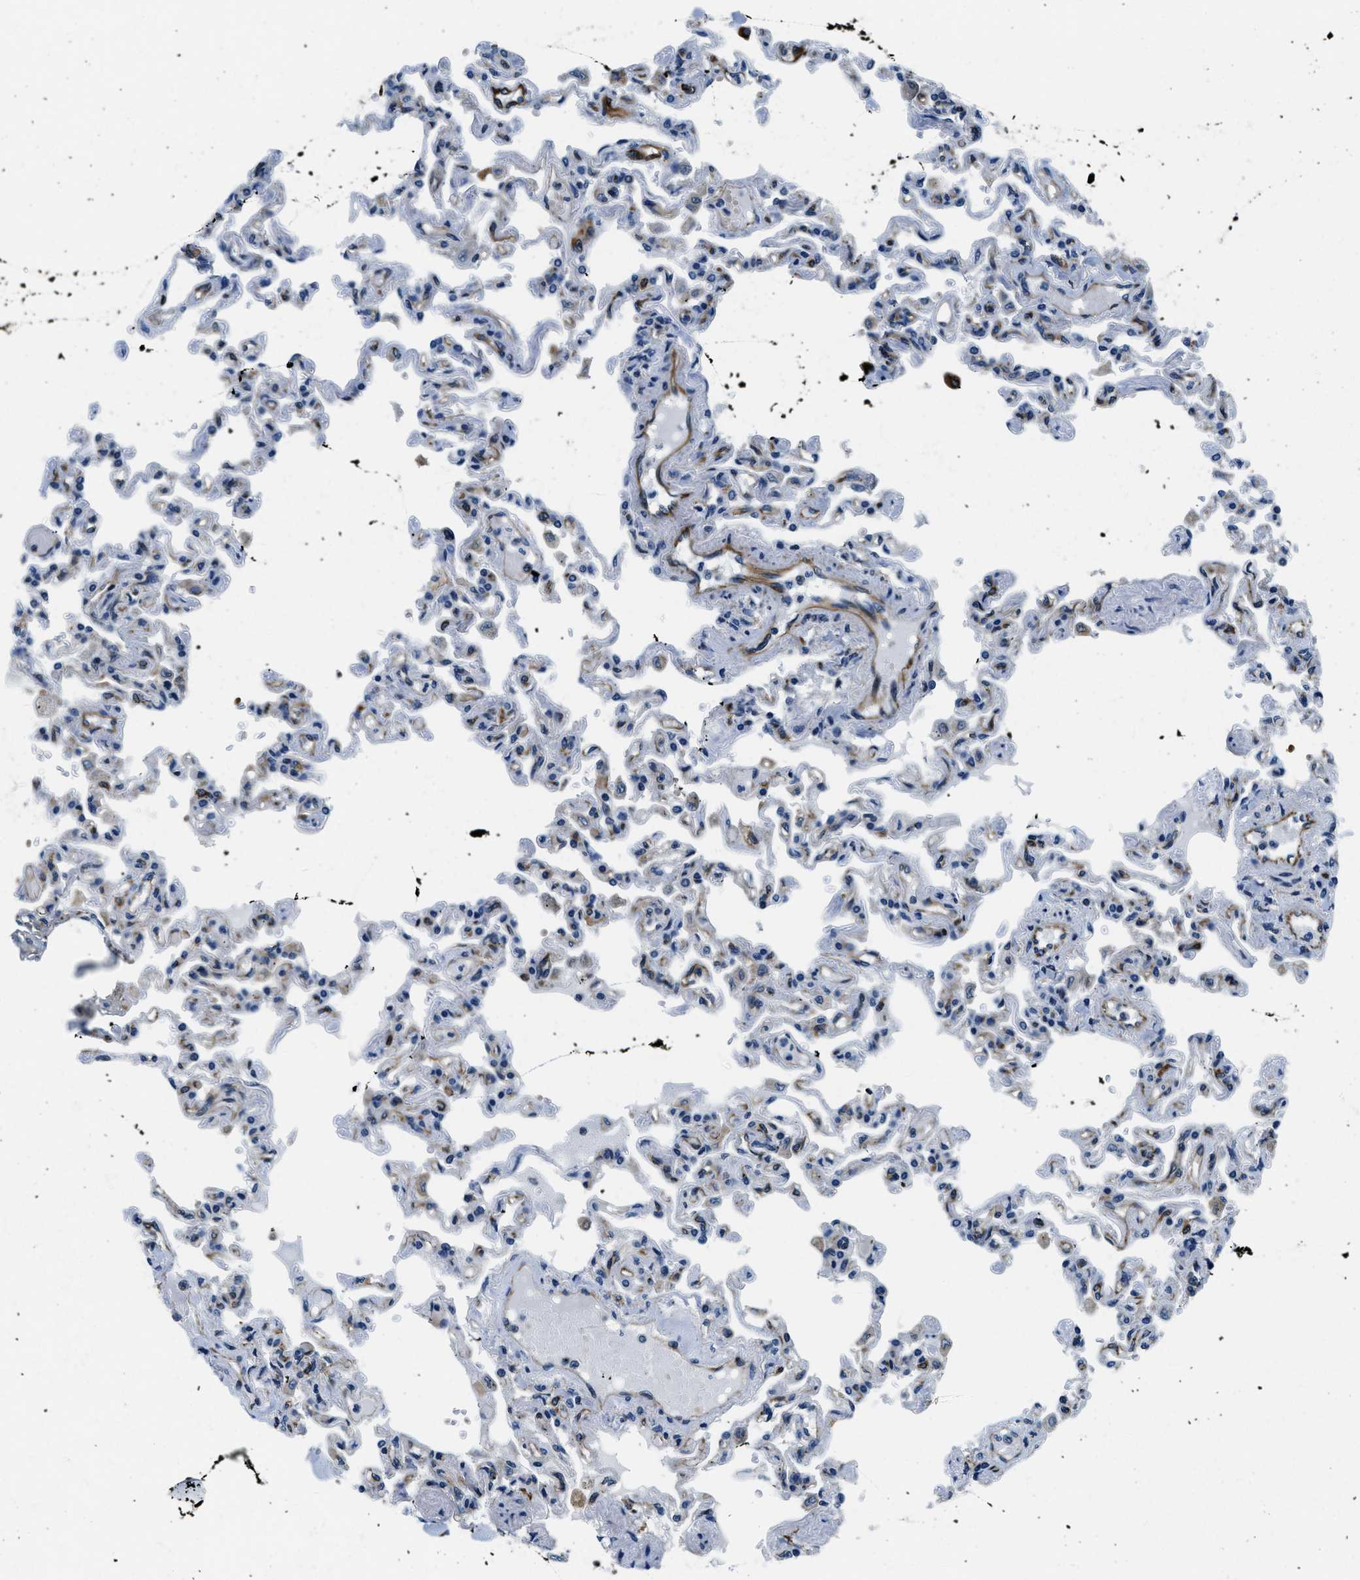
{"staining": {"intensity": "weak", "quantity": "<25%", "location": "cytoplasmic/membranous"}, "tissue": "lung", "cell_type": "Alveolar cells", "image_type": "normal", "snomed": [{"axis": "morphology", "description": "Normal tissue, NOS"}, {"axis": "topography", "description": "Lung"}], "caption": "Unremarkable lung was stained to show a protein in brown. There is no significant expression in alveolar cells. (DAB (3,3'-diaminobenzidine) immunohistochemistry, high magnification).", "gene": "GNS", "patient": {"sex": "male", "age": 21}}